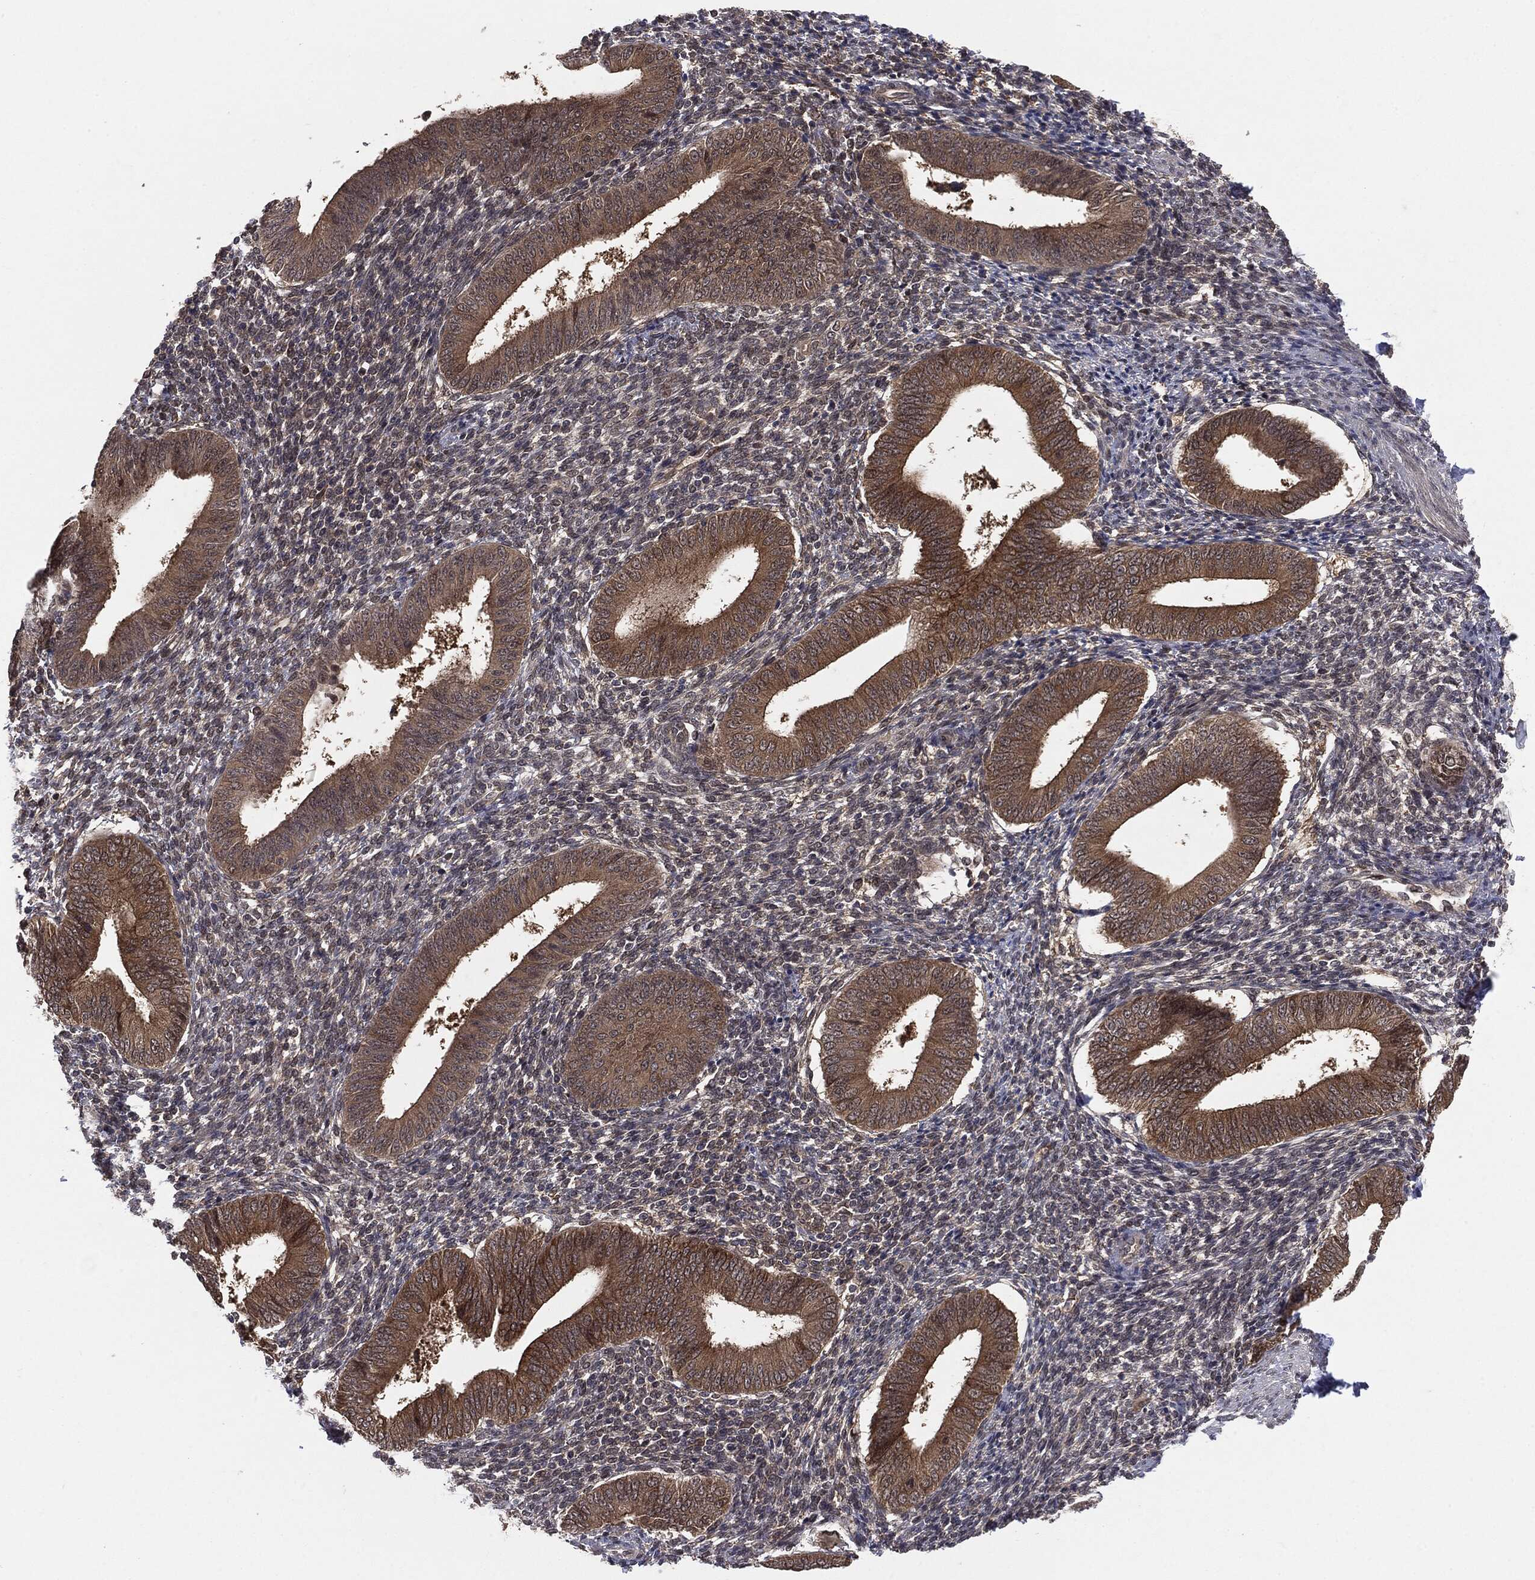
{"staining": {"intensity": "negative", "quantity": "none", "location": "none"}, "tissue": "endometrium", "cell_type": "Cells in endometrial stroma", "image_type": "normal", "snomed": [{"axis": "morphology", "description": "Normal tissue, NOS"}, {"axis": "topography", "description": "Endometrium"}], "caption": "High power microscopy histopathology image of an immunohistochemistry (IHC) micrograph of benign endometrium, revealing no significant positivity in cells in endometrial stroma. (Stains: DAB (3,3'-diaminobenzidine) immunohistochemistry (IHC) with hematoxylin counter stain, Microscopy: brightfield microscopy at high magnification).", "gene": "KRT7", "patient": {"sex": "female", "age": 39}}